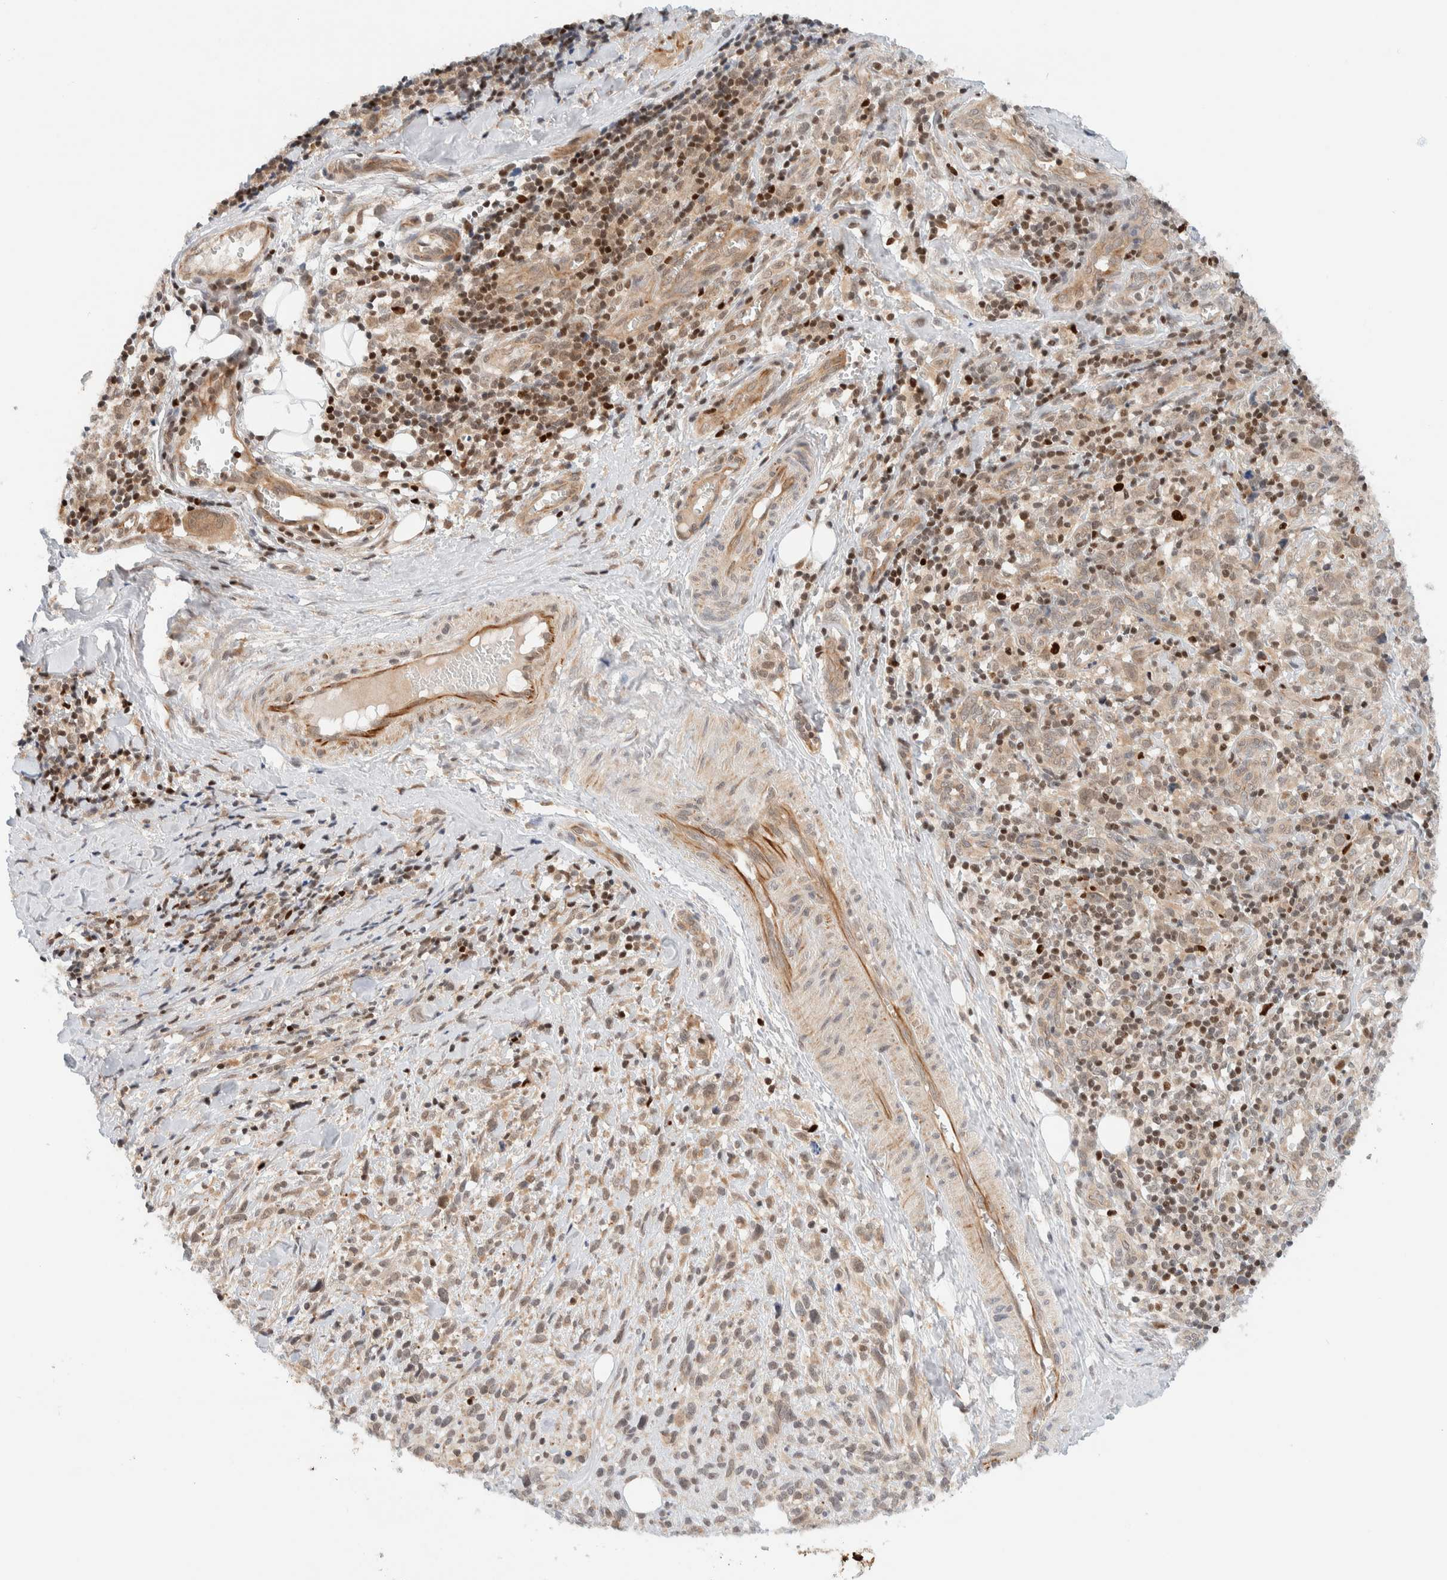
{"staining": {"intensity": "weak", "quantity": ">75%", "location": "cytoplasmic/membranous"}, "tissue": "melanoma", "cell_type": "Tumor cells", "image_type": "cancer", "snomed": [{"axis": "morphology", "description": "Malignant melanoma, NOS"}, {"axis": "topography", "description": "Skin"}], "caption": "Immunohistochemistry histopathology image of human malignant melanoma stained for a protein (brown), which displays low levels of weak cytoplasmic/membranous positivity in about >75% of tumor cells.", "gene": "C8orf76", "patient": {"sex": "female", "age": 55}}